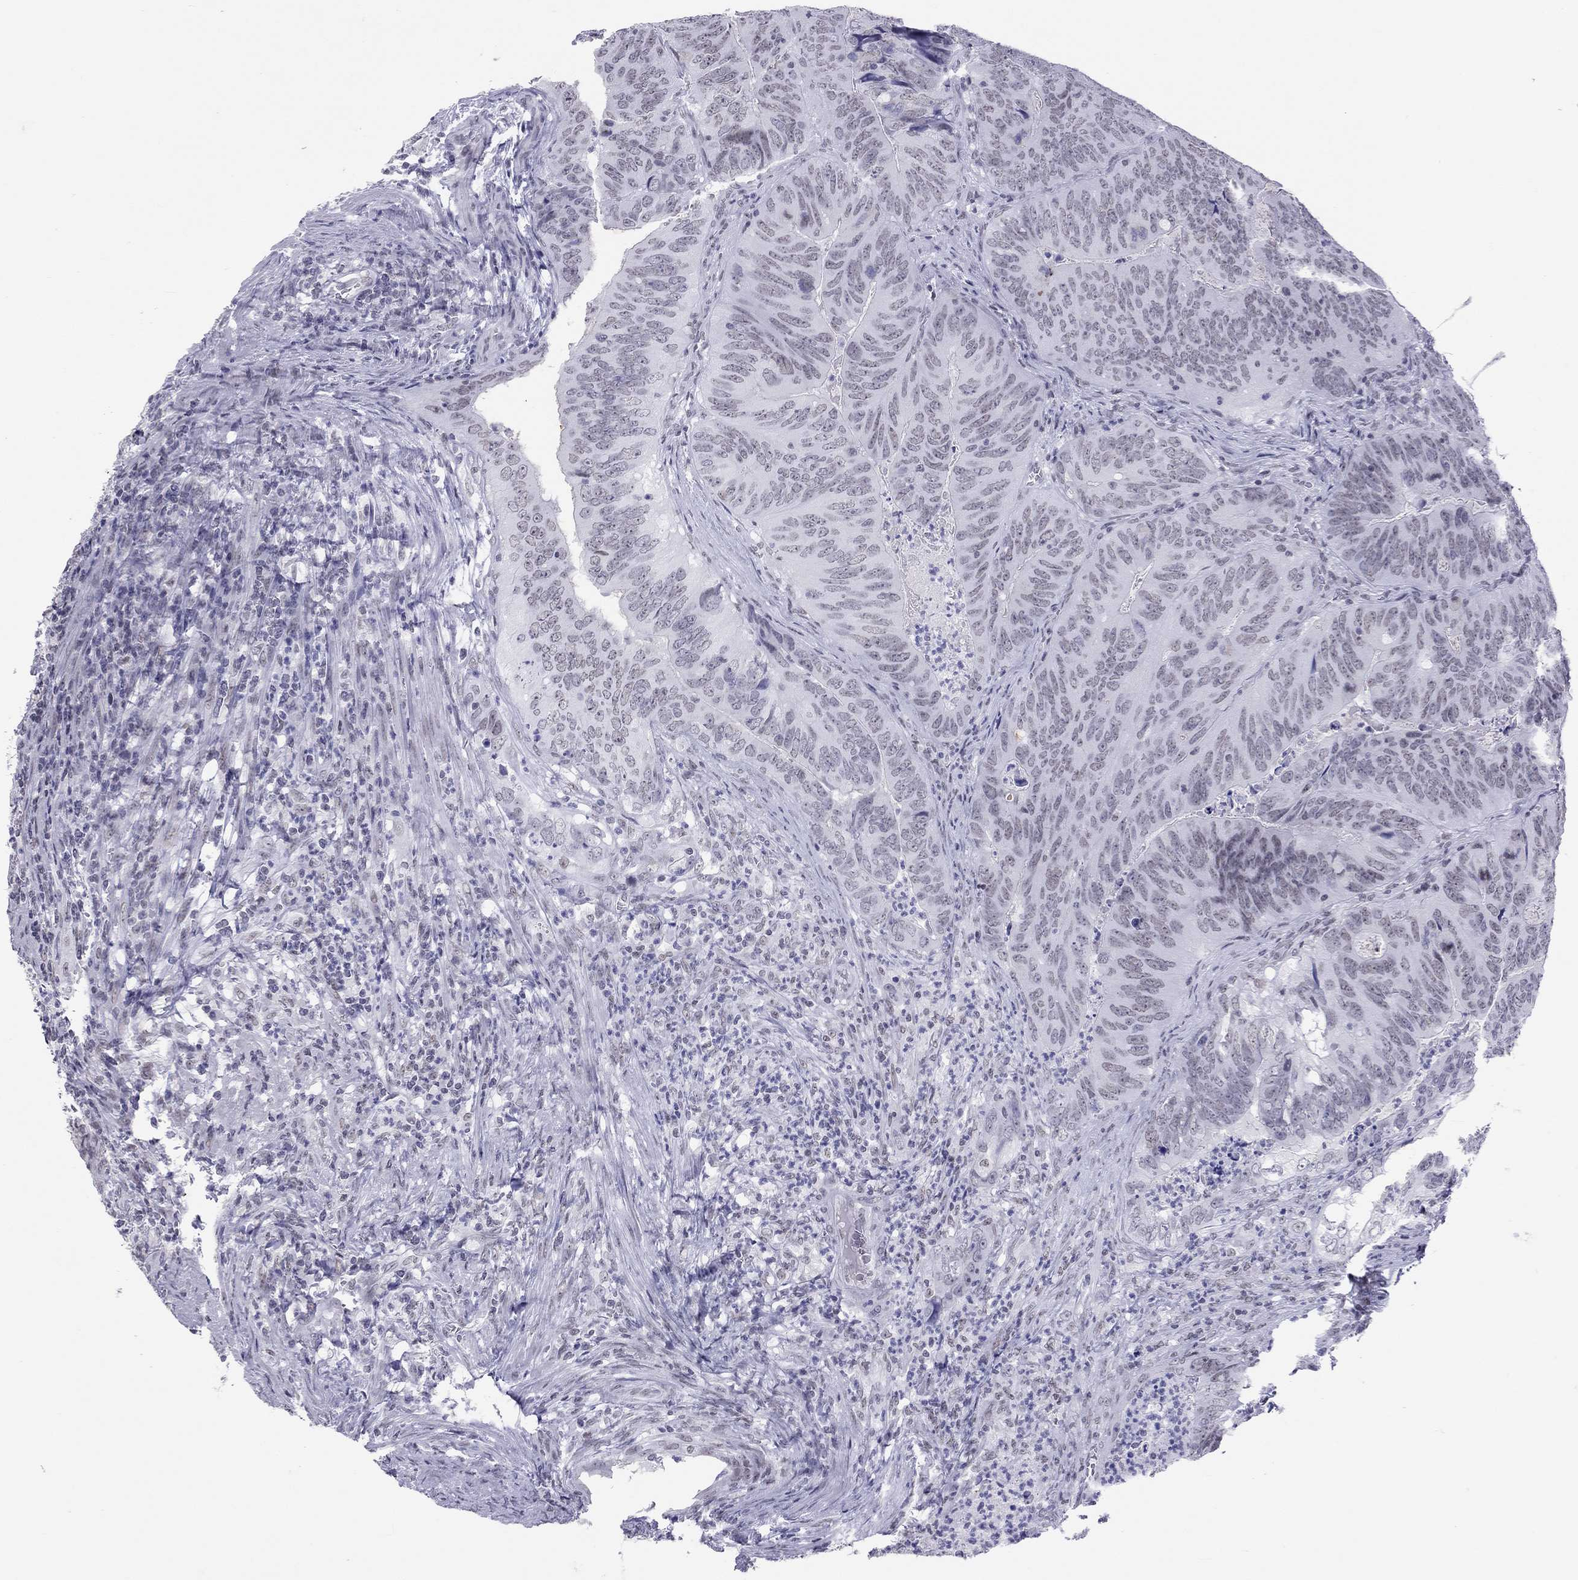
{"staining": {"intensity": "negative", "quantity": "none", "location": "none"}, "tissue": "colorectal cancer", "cell_type": "Tumor cells", "image_type": "cancer", "snomed": [{"axis": "morphology", "description": "Adenocarcinoma, NOS"}, {"axis": "topography", "description": "Colon"}], "caption": "Human adenocarcinoma (colorectal) stained for a protein using immunohistochemistry reveals no expression in tumor cells.", "gene": "JHY", "patient": {"sex": "male", "age": 79}}